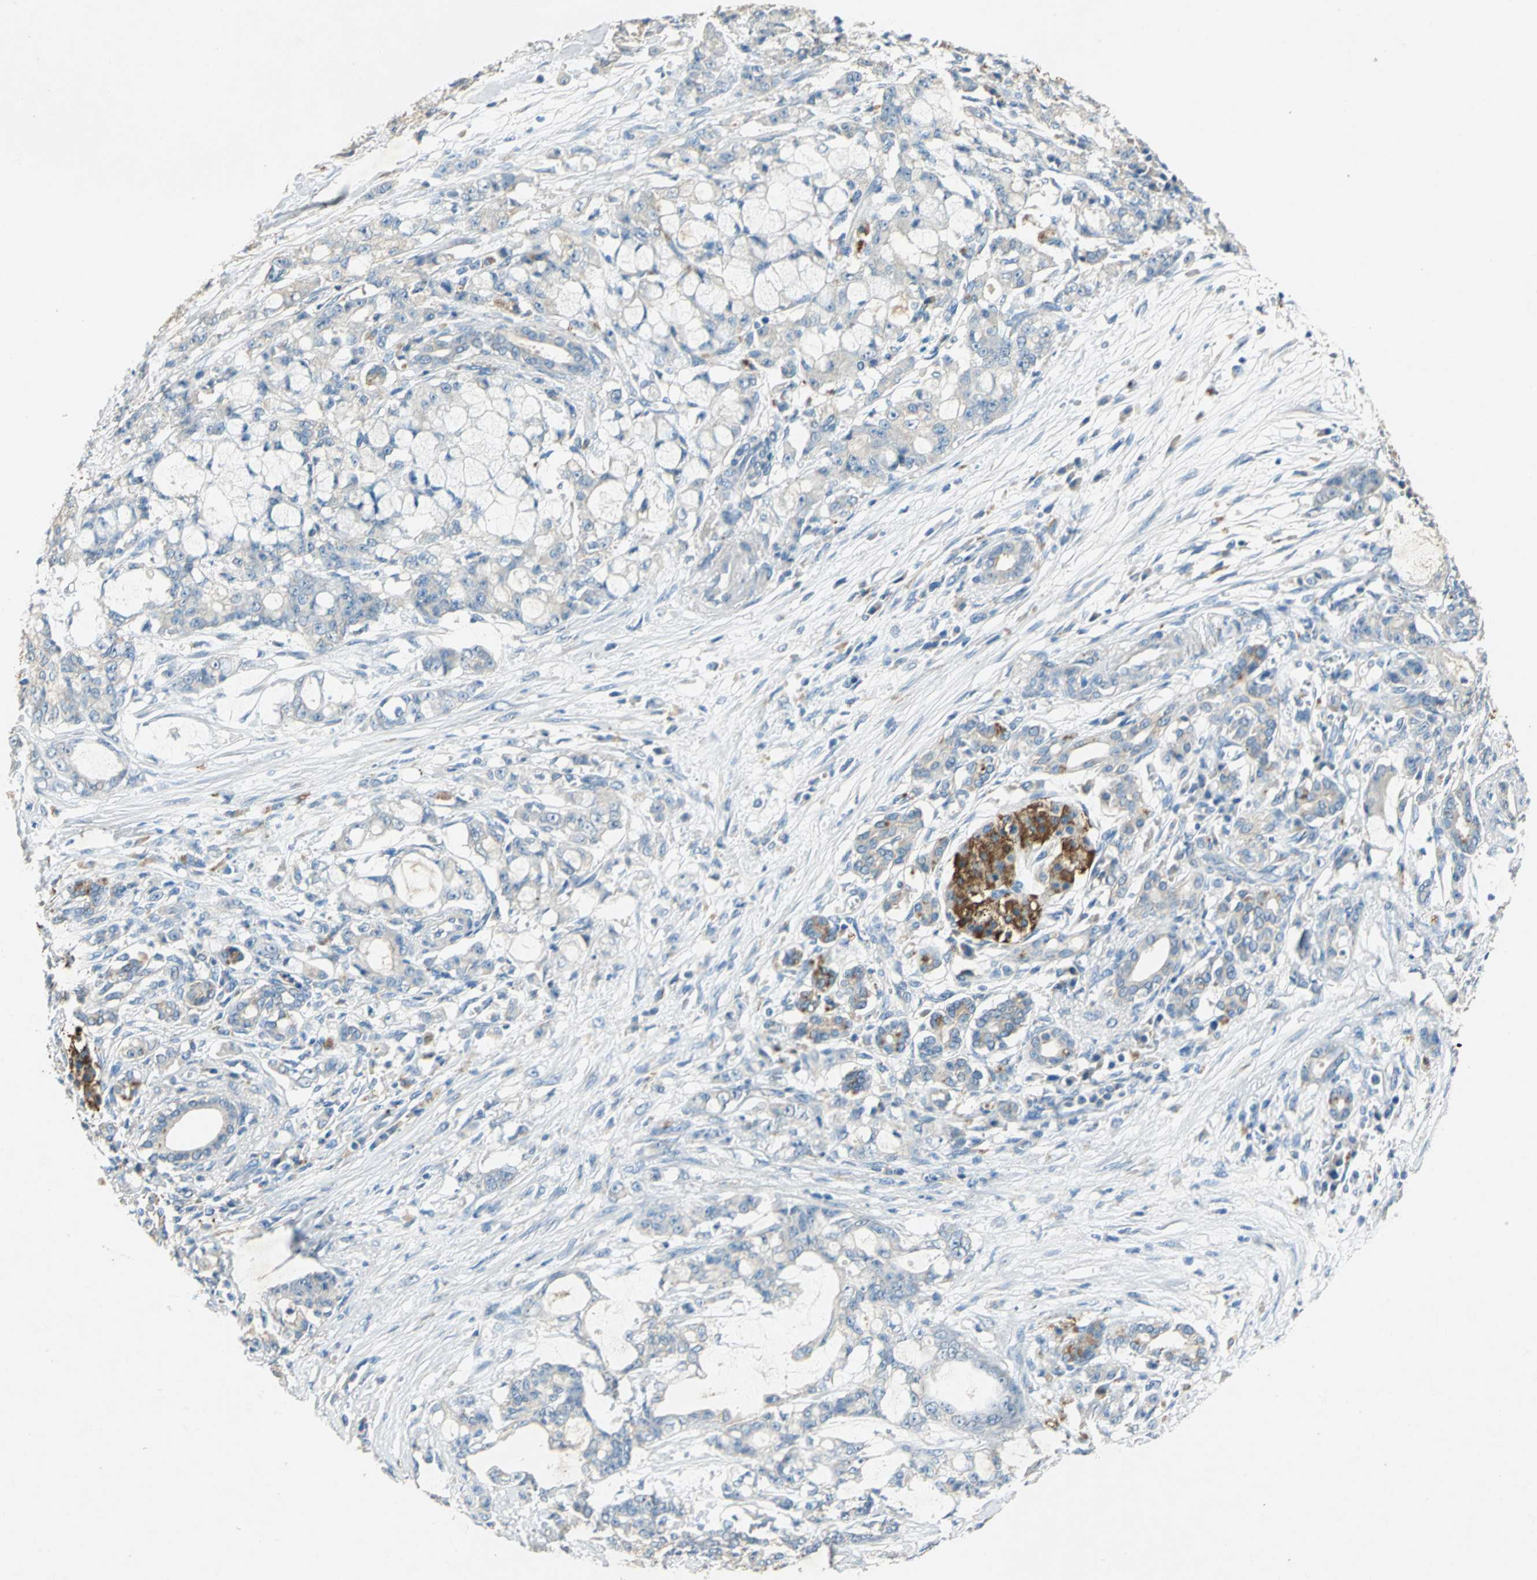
{"staining": {"intensity": "weak", "quantity": "25%-75%", "location": "cytoplasmic/membranous"}, "tissue": "pancreatic cancer", "cell_type": "Tumor cells", "image_type": "cancer", "snomed": [{"axis": "morphology", "description": "Adenocarcinoma, NOS"}, {"axis": "topography", "description": "Pancreas"}], "caption": "Pancreatic cancer tissue displays weak cytoplasmic/membranous staining in approximately 25%-75% of tumor cells", "gene": "ADAMTS5", "patient": {"sex": "female", "age": 73}}